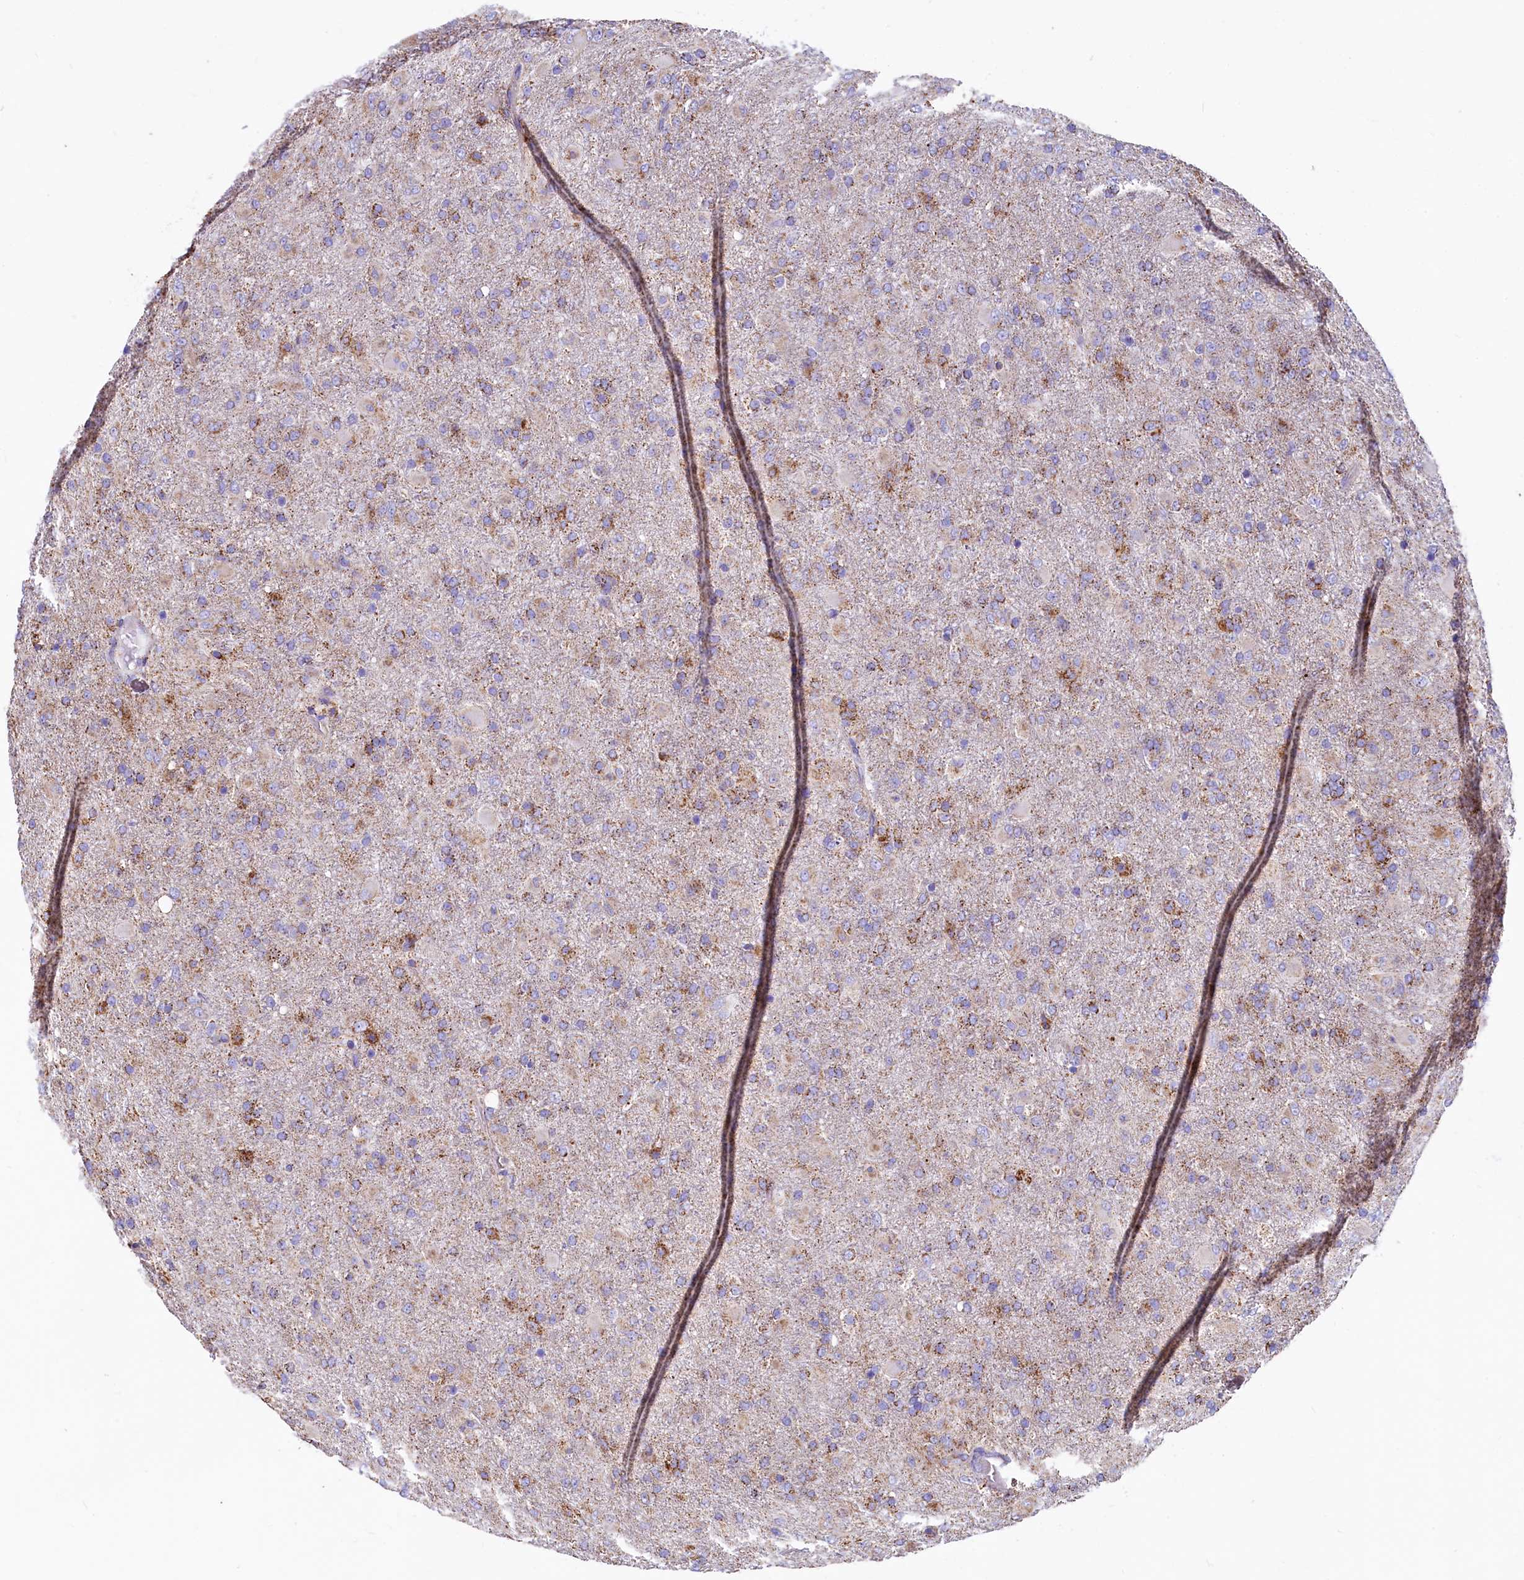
{"staining": {"intensity": "moderate", "quantity": "25%-75%", "location": "cytoplasmic/membranous"}, "tissue": "glioma", "cell_type": "Tumor cells", "image_type": "cancer", "snomed": [{"axis": "morphology", "description": "Glioma, malignant, Low grade"}, {"axis": "topography", "description": "Brain"}], "caption": "An immunohistochemistry histopathology image of tumor tissue is shown. Protein staining in brown highlights moderate cytoplasmic/membranous positivity in glioma within tumor cells. Nuclei are stained in blue.", "gene": "IDH3A", "patient": {"sex": "male", "age": 65}}